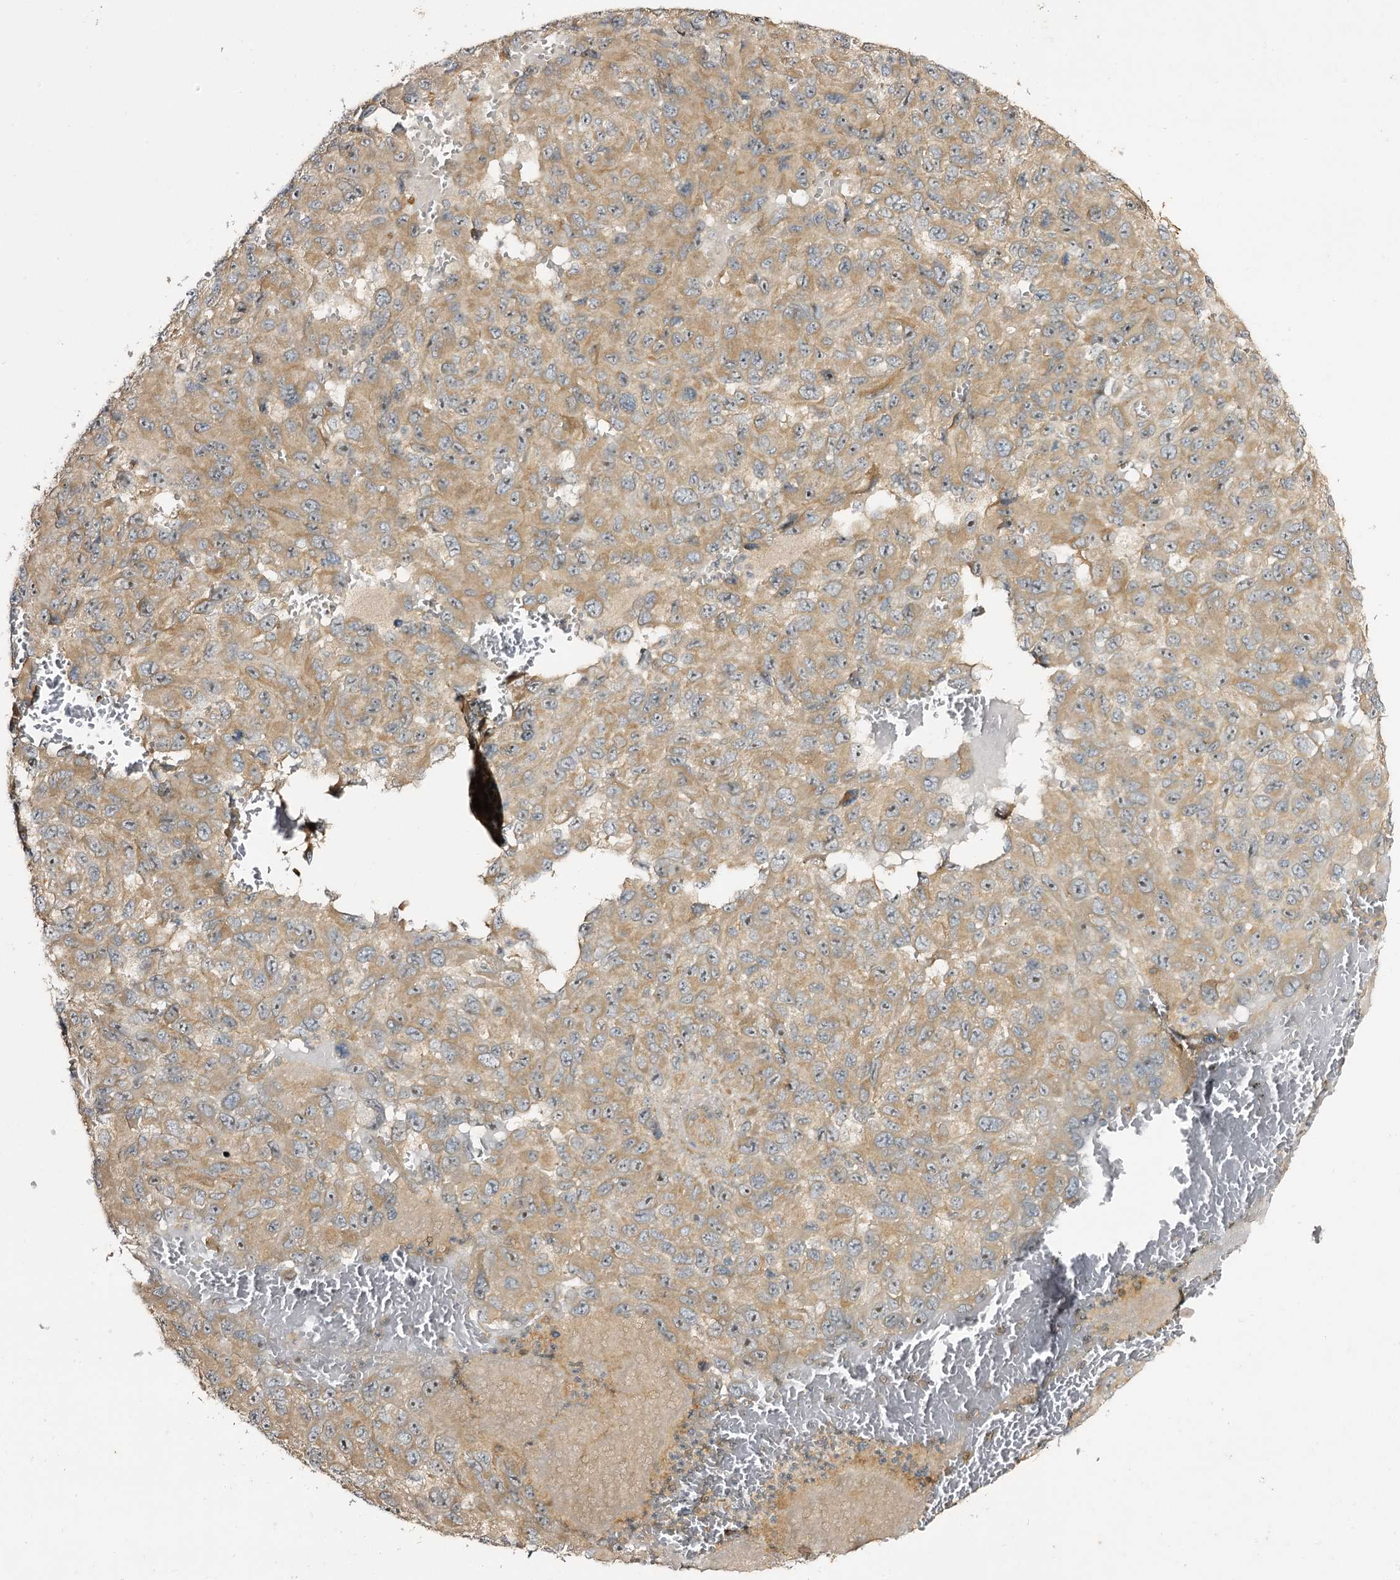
{"staining": {"intensity": "moderate", "quantity": ">75%", "location": "cytoplasmic/membranous"}, "tissue": "melanoma", "cell_type": "Tumor cells", "image_type": "cancer", "snomed": [{"axis": "morphology", "description": "Normal tissue, NOS"}, {"axis": "morphology", "description": "Malignant melanoma, NOS"}, {"axis": "topography", "description": "Skin"}], "caption": "Brown immunohistochemical staining in melanoma reveals moderate cytoplasmic/membranous expression in approximately >75% of tumor cells. The staining is performed using DAB brown chromogen to label protein expression. The nuclei are counter-stained blue using hematoxylin.", "gene": "C11orf80", "patient": {"sex": "female", "age": 96}}